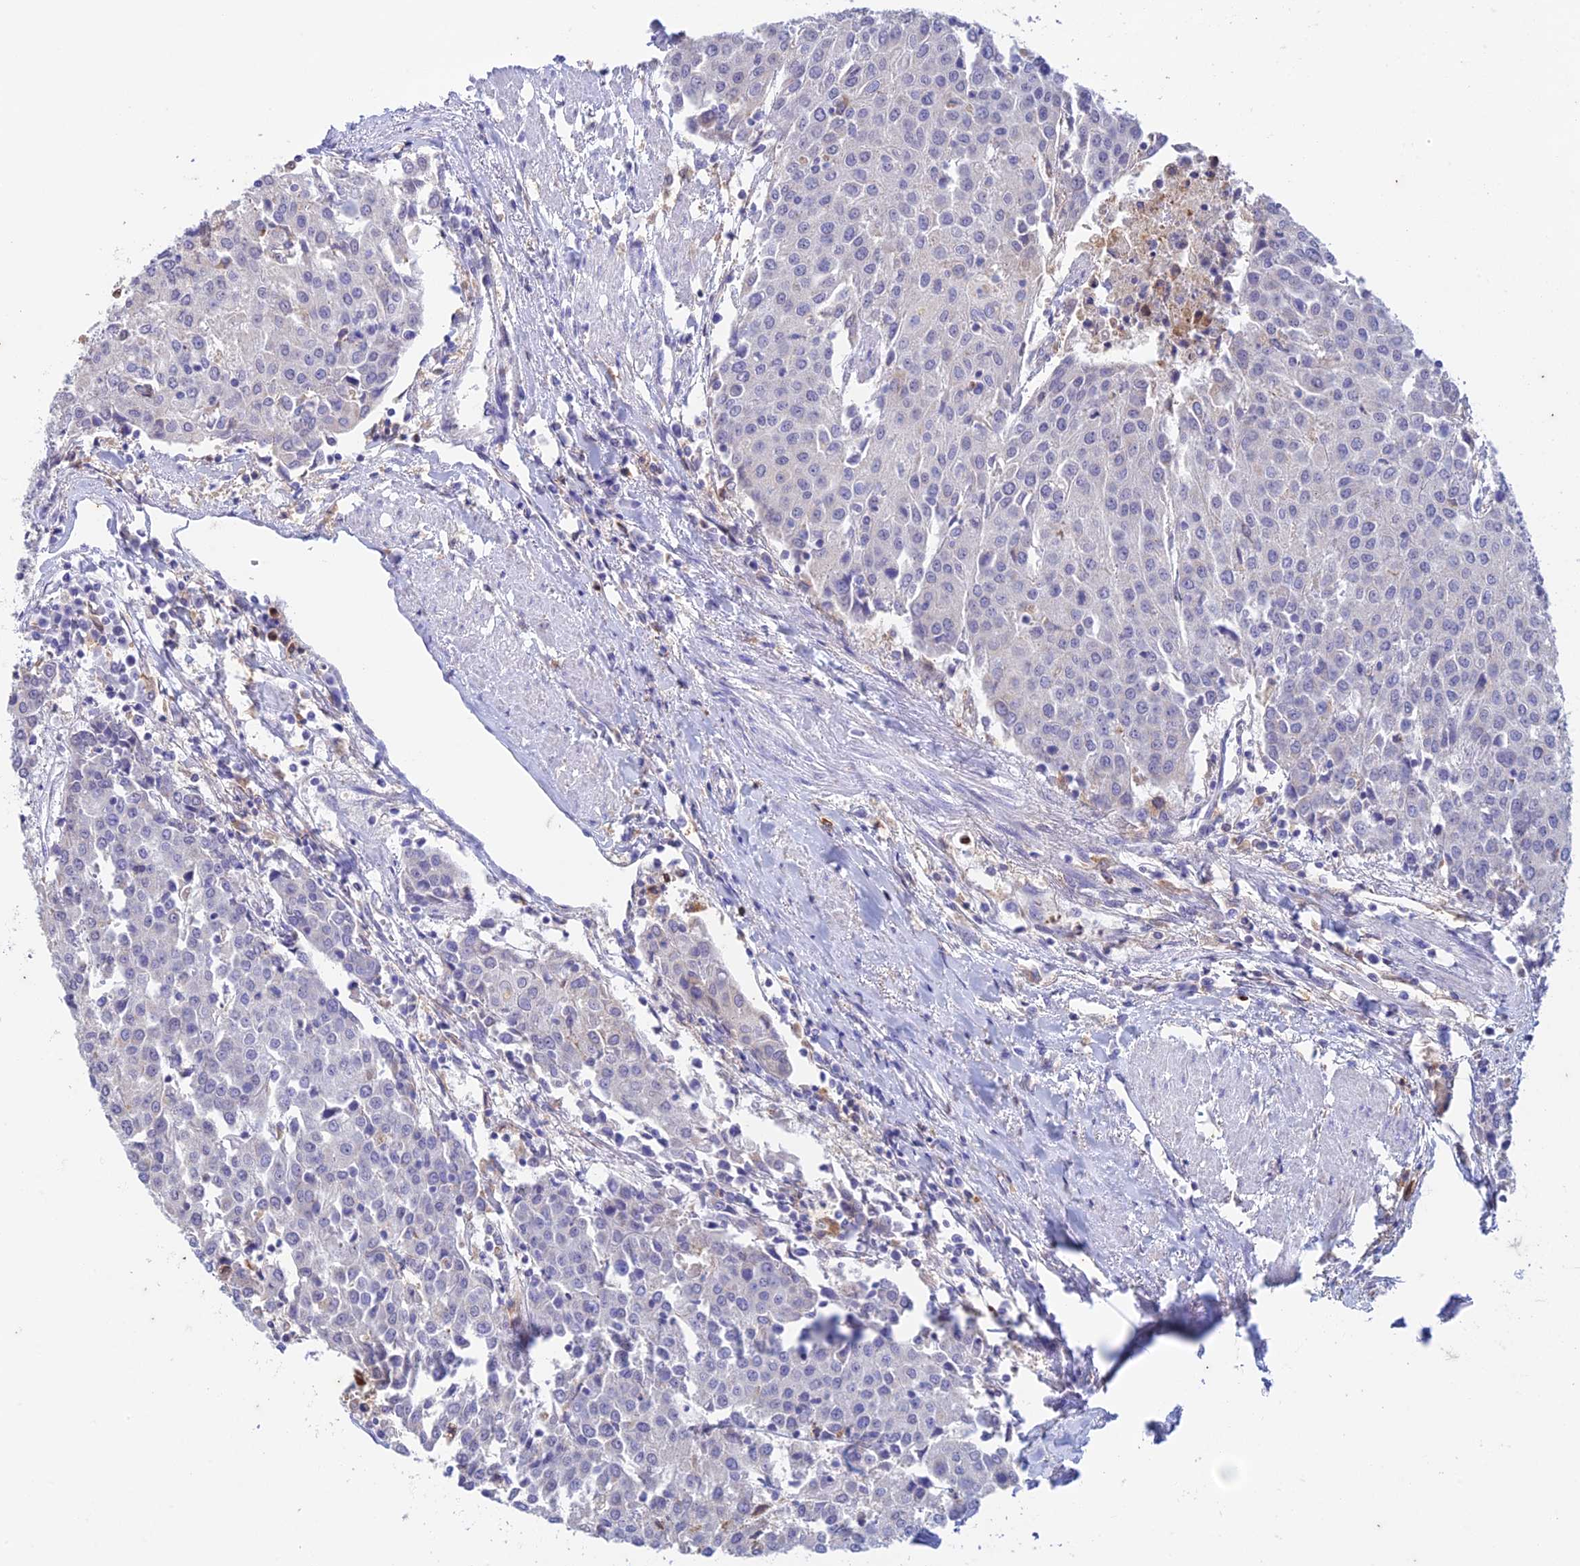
{"staining": {"intensity": "negative", "quantity": "none", "location": "none"}, "tissue": "urothelial cancer", "cell_type": "Tumor cells", "image_type": "cancer", "snomed": [{"axis": "morphology", "description": "Urothelial carcinoma, High grade"}, {"axis": "topography", "description": "Urinary bladder"}], "caption": "IHC of human urothelial cancer demonstrates no positivity in tumor cells. (DAB (3,3'-diaminobenzidine) IHC with hematoxylin counter stain).", "gene": "FGF7", "patient": {"sex": "female", "age": 85}}